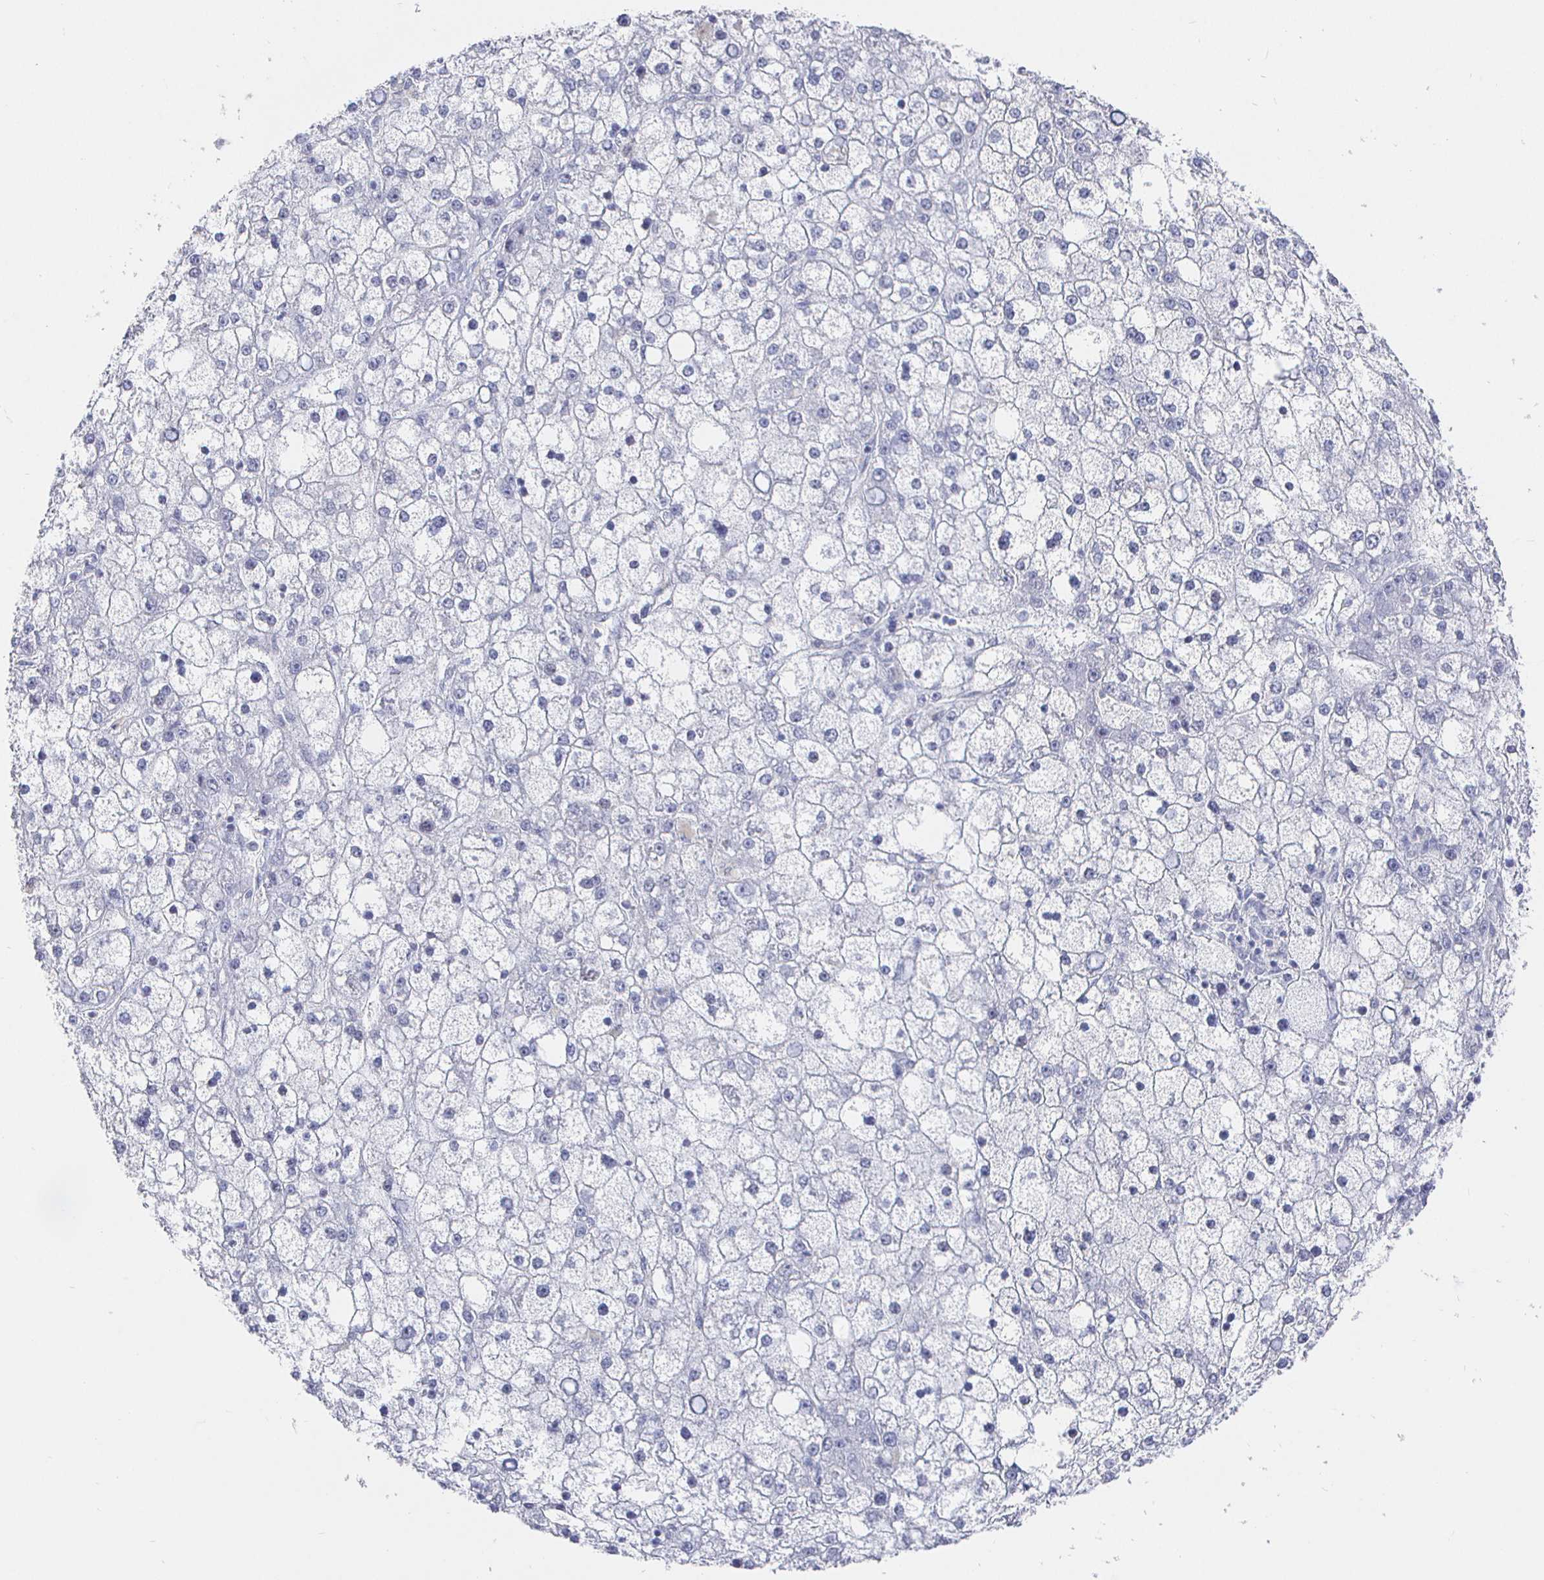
{"staining": {"intensity": "negative", "quantity": "none", "location": "none"}, "tissue": "liver cancer", "cell_type": "Tumor cells", "image_type": "cancer", "snomed": [{"axis": "morphology", "description": "Carcinoma, Hepatocellular, NOS"}, {"axis": "topography", "description": "Liver"}], "caption": "This micrograph is of hepatocellular carcinoma (liver) stained with immunohistochemistry to label a protein in brown with the nuclei are counter-stained blue. There is no positivity in tumor cells.", "gene": "LRRC23", "patient": {"sex": "male", "age": 67}}